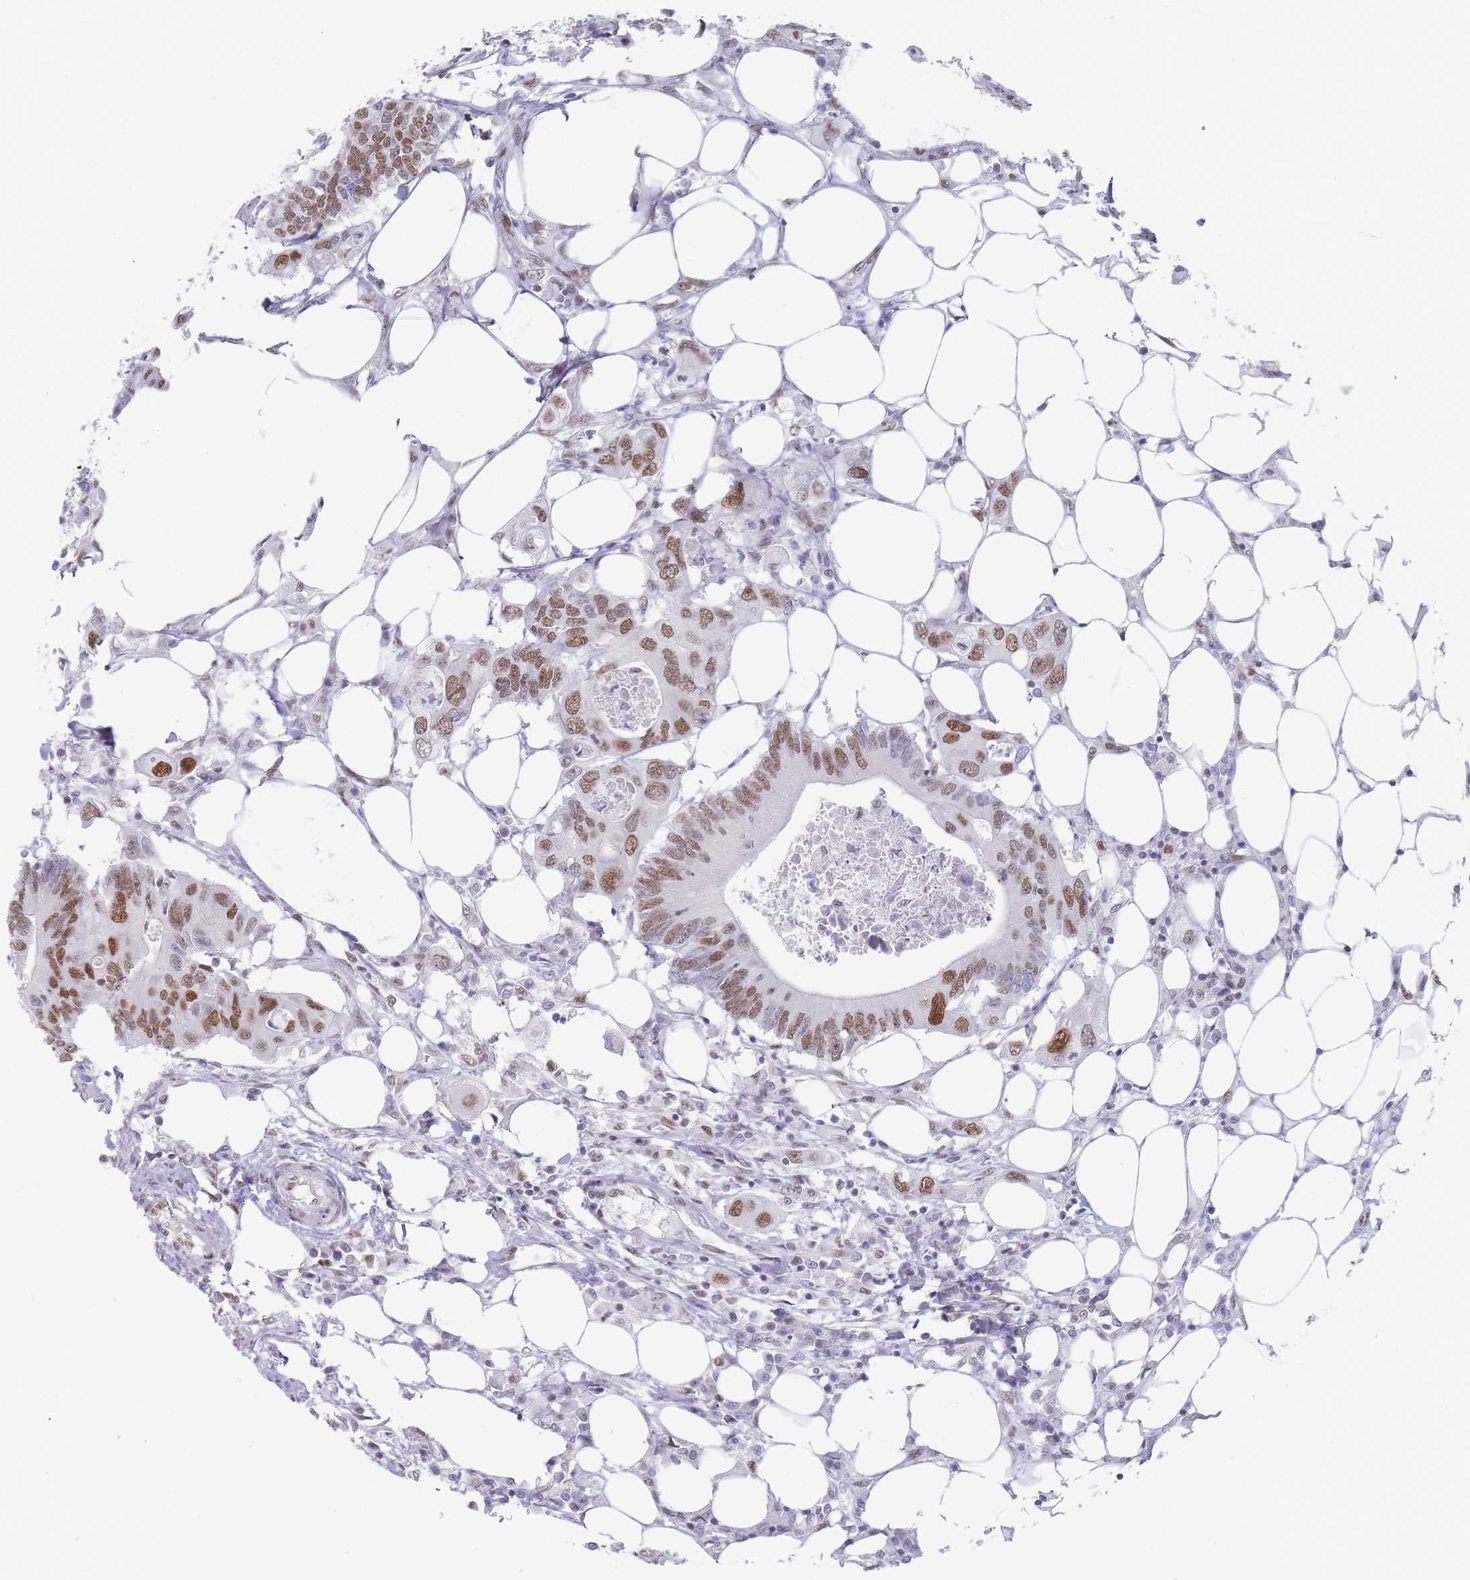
{"staining": {"intensity": "moderate", "quantity": ">75%", "location": "nuclear"}, "tissue": "colorectal cancer", "cell_type": "Tumor cells", "image_type": "cancer", "snomed": [{"axis": "morphology", "description": "Adenocarcinoma, NOS"}, {"axis": "topography", "description": "Colon"}], "caption": "Approximately >75% of tumor cells in colorectal cancer (adenocarcinoma) exhibit moderate nuclear protein expression as visualized by brown immunohistochemical staining.", "gene": "SAFB2", "patient": {"sex": "male", "age": 71}}